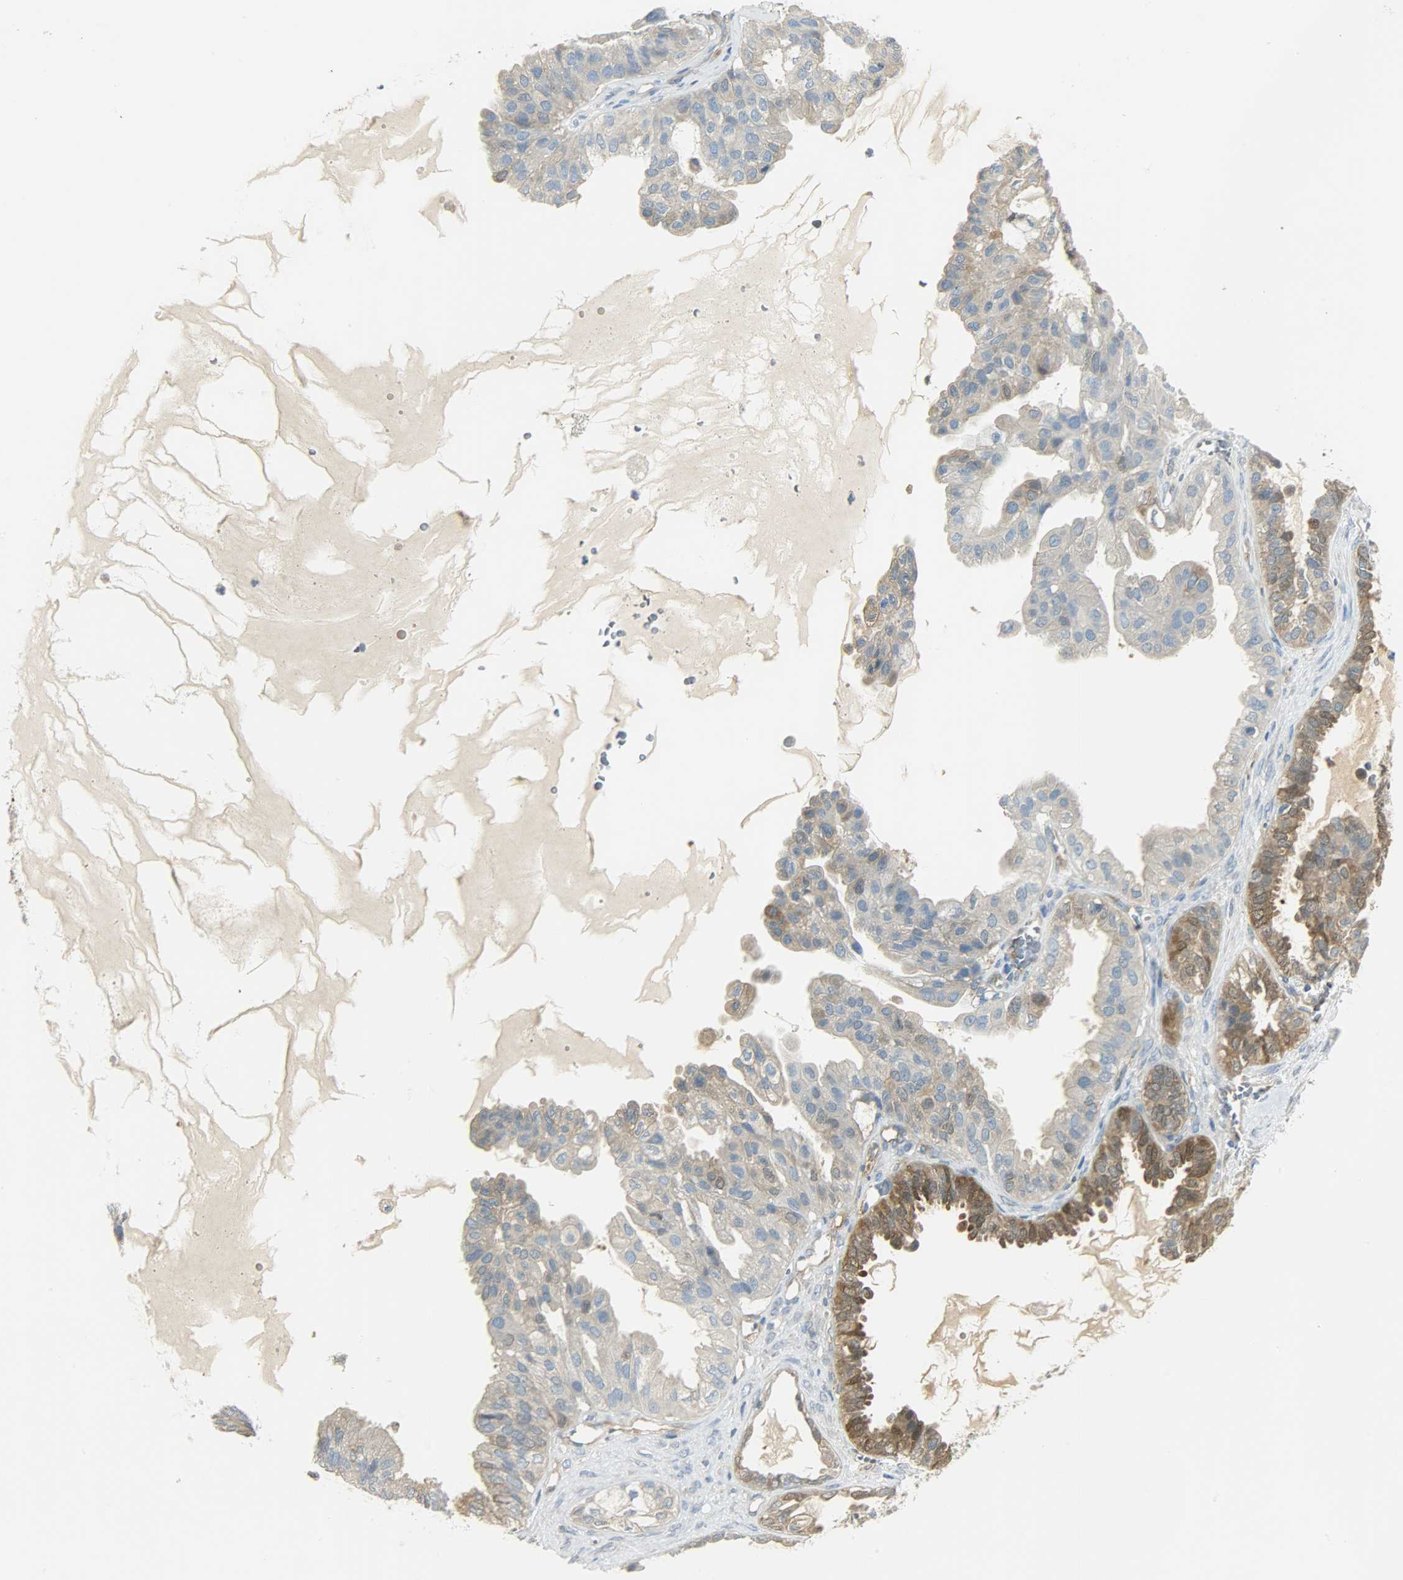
{"staining": {"intensity": "weak", "quantity": ">75%", "location": "cytoplasmic/membranous"}, "tissue": "ovarian cancer", "cell_type": "Tumor cells", "image_type": "cancer", "snomed": [{"axis": "morphology", "description": "Carcinoma, NOS"}, {"axis": "morphology", "description": "Carcinoma, endometroid"}, {"axis": "topography", "description": "Ovary"}], "caption": "High-power microscopy captured an IHC image of ovarian cancer, revealing weak cytoplasmic/membranous positivity in about >75% of tumor cells.", "gene": "TSC22D2", "patient": {"sex": "female", "age": 50}}